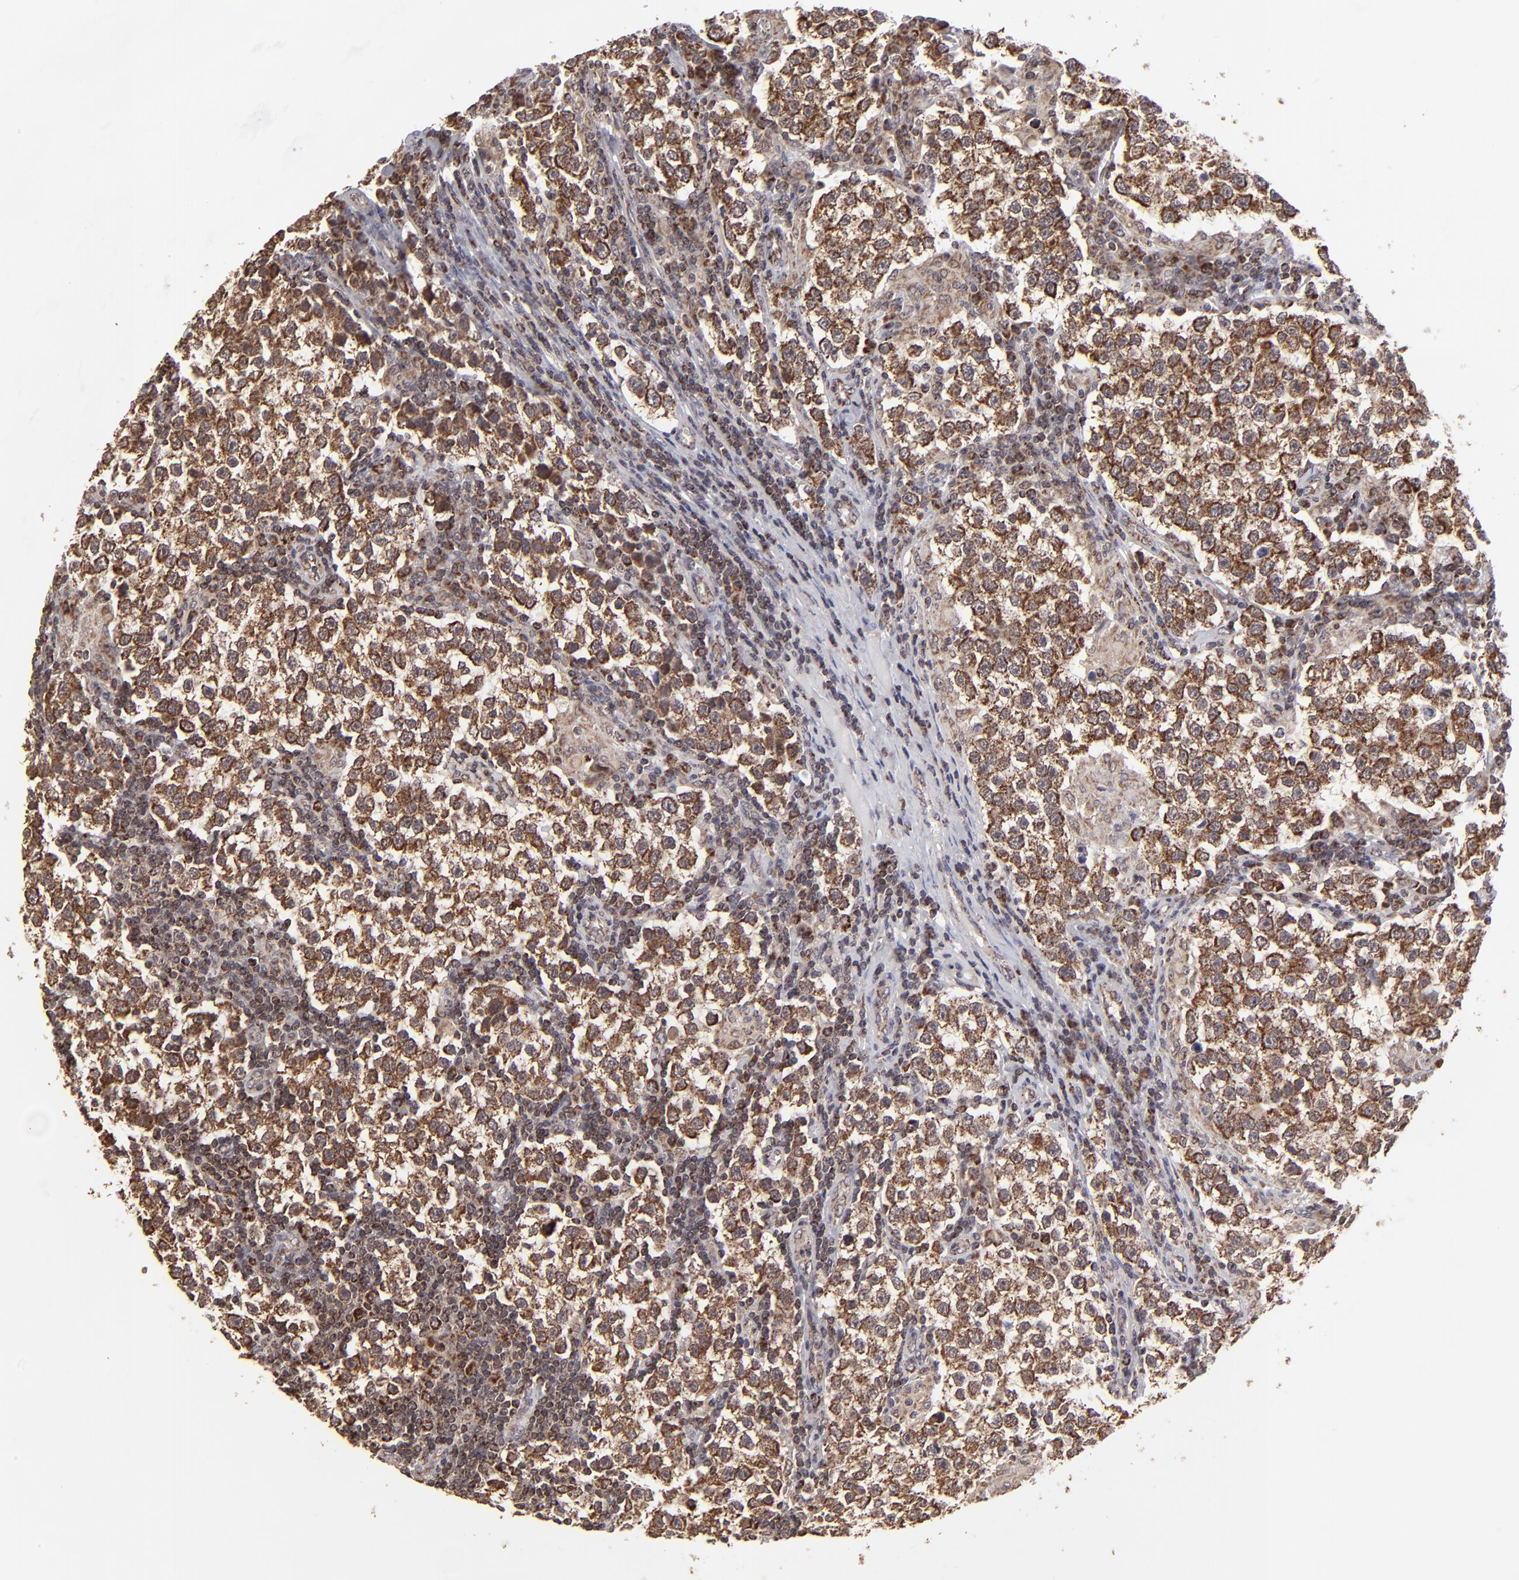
{"staining": {"intensity": "strong", "quantity": ">75%", "location": "cytoplasmic/membranous"}, "tissue": "testis cancer", "cell_type": "Tumor cells", "image_type": "cancer", "snomed": [{"axis": "morphology", "description": "Seminoma, NOS"}, {"axis": "topography", "description": "Testis"}], "caption": "Immunohistochemistry (IHC) photomicrograph of neoplastic tissue: testis cancer stained using immunohistochemistry (IHC) displays high levels of strong protein expression localized specifically in the cytoplasmic/membranous of tumor cells, appearing as a cytoplasmic/membranous brown color.", "gene": "SLC15A1", "patient": {"sex": "male", "age": 36}}